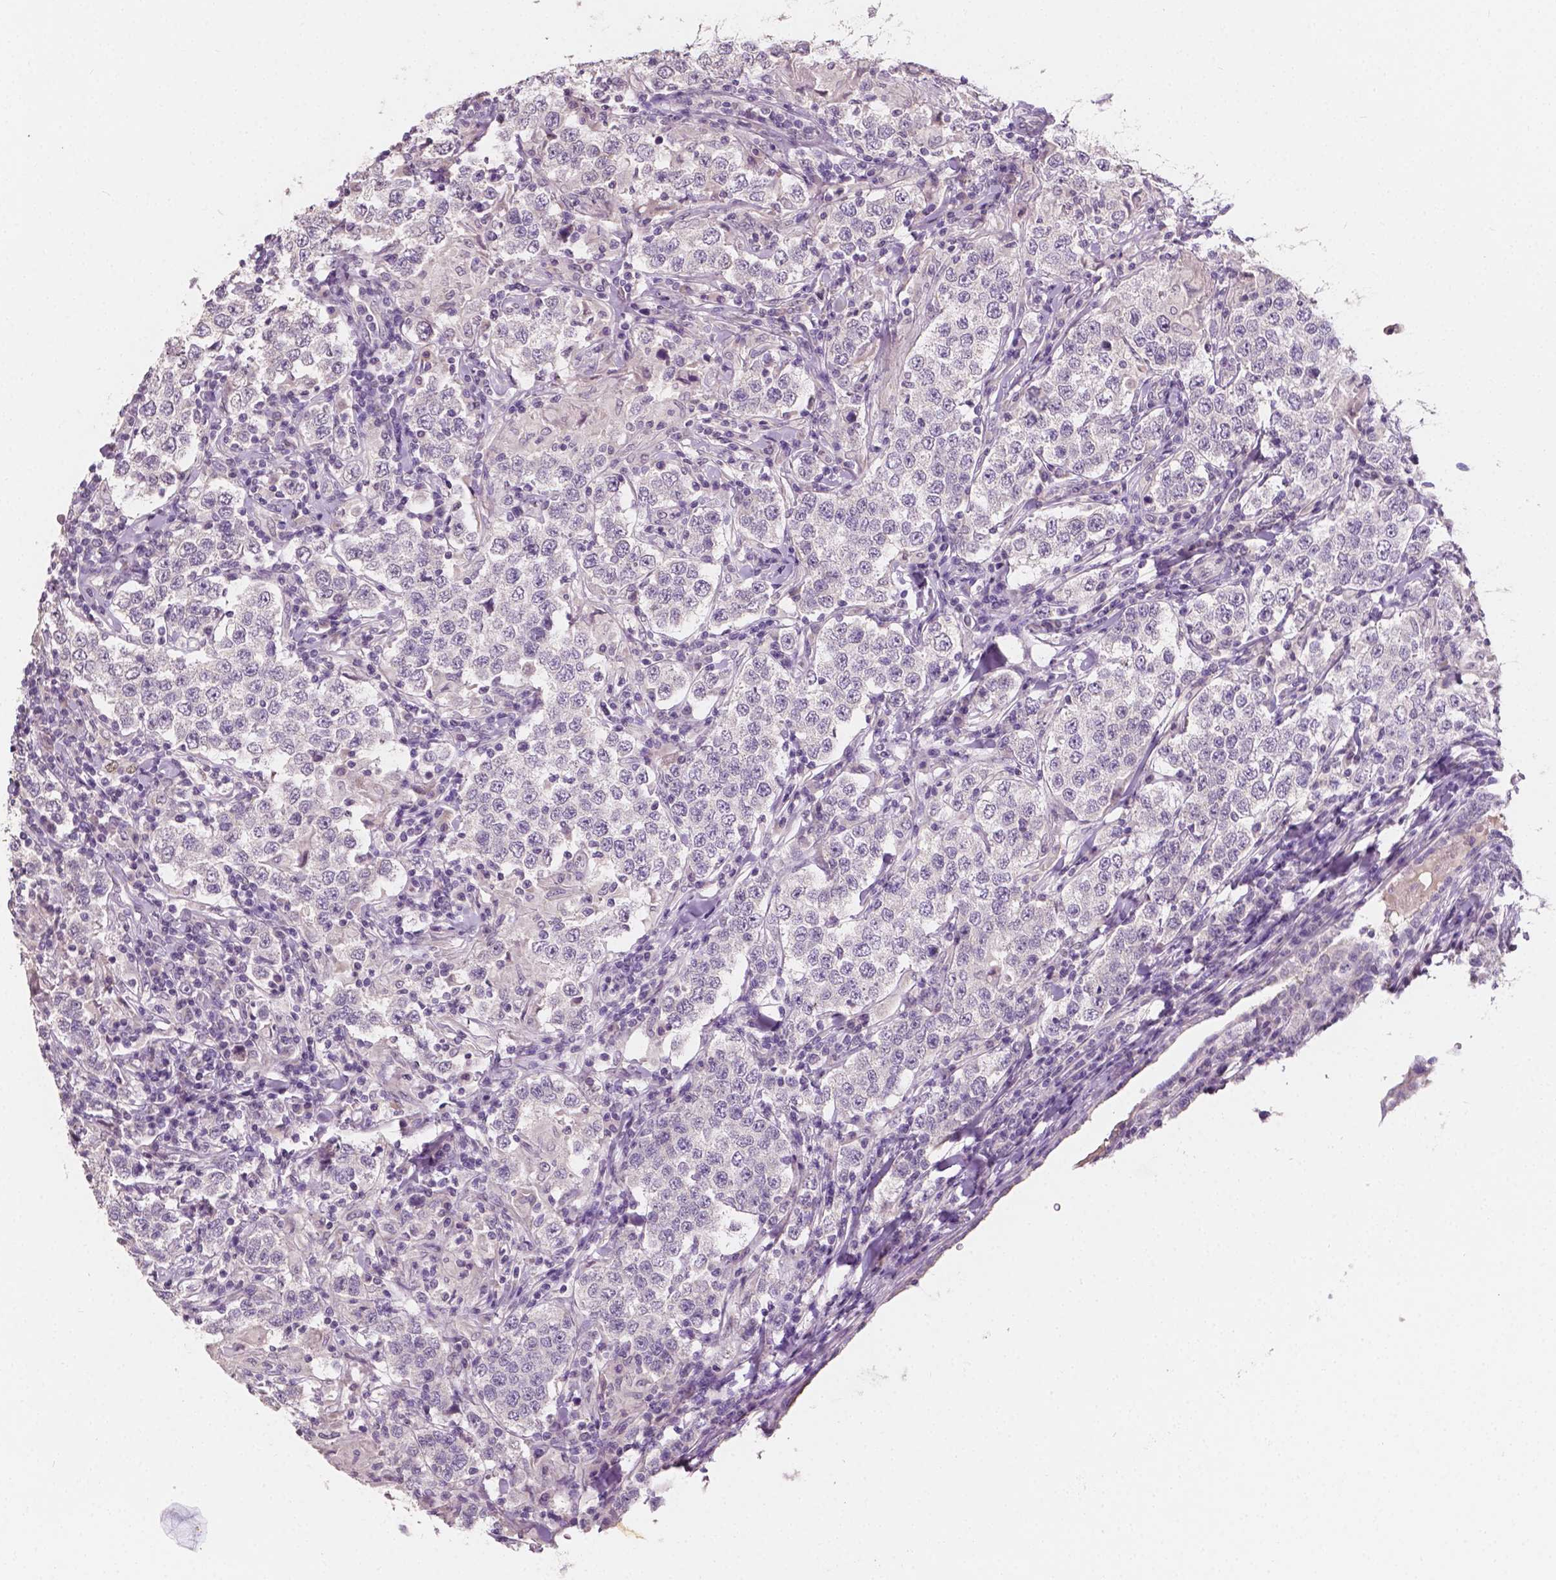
{"staining": {"intensity": "negative", "quantity": "none", "location": "none"}, "tissue": "testis cancer", "cell_type": "Tumor cells", "image_type": "cancer", "snomed": [{"axis": "morphology", "description": "Seminoma, NOS"}, {"axis": "morphology", "description": "Carcinoma, Embryonal, NOS"}, {"axis": "topography", "description": "Testis"}], "caption": "An immunohistochemistry (IHC) micrograph of embryonal carcinoma (testis) is shown. There is no staining in tumor cells of embryonal carcinoma (testis).", "gene": "TAL1", "patient": {"sex": "male", "age": 41}}